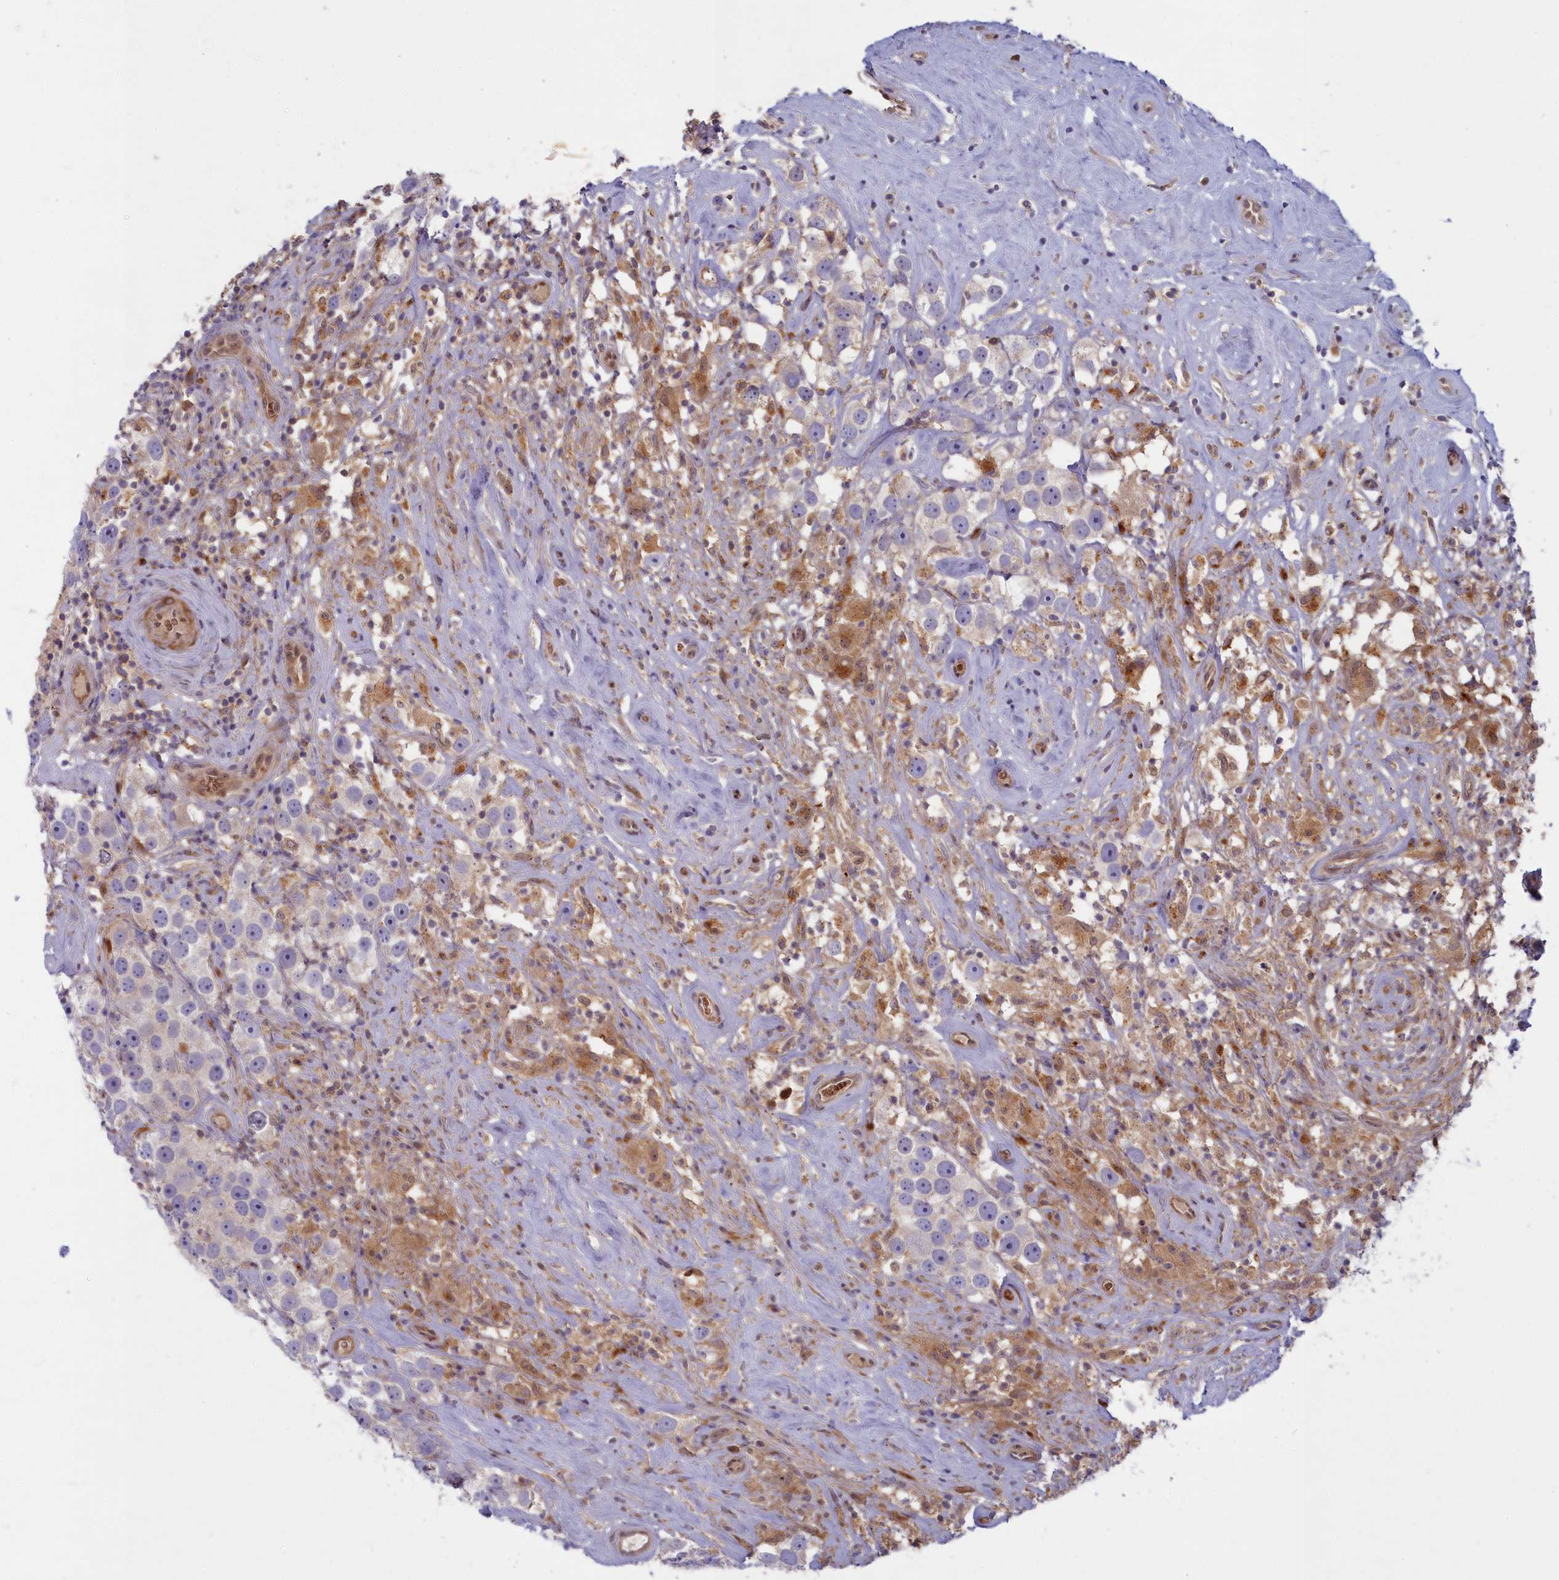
{"staining": {"intensity": "negative", "quantity": "none", "location": "none"}, "tissue": "testis cancer", "cell_type": "Tumor cells", "image_type": "cancer", "snomed": [{"axis": "morphology", "description": "Seminoma, NOS"}, {"axis": "topography", "description": "Testis"}], "caption": "DAB (3,3'-diaminobenzidine) immunohistochemical staining of human testis seminoma demonstrates no significant staining in tumor cells. Nuclei are stained in blue.", "gene": "FCSK", "patient": {"sex": "male", "age": 49}}